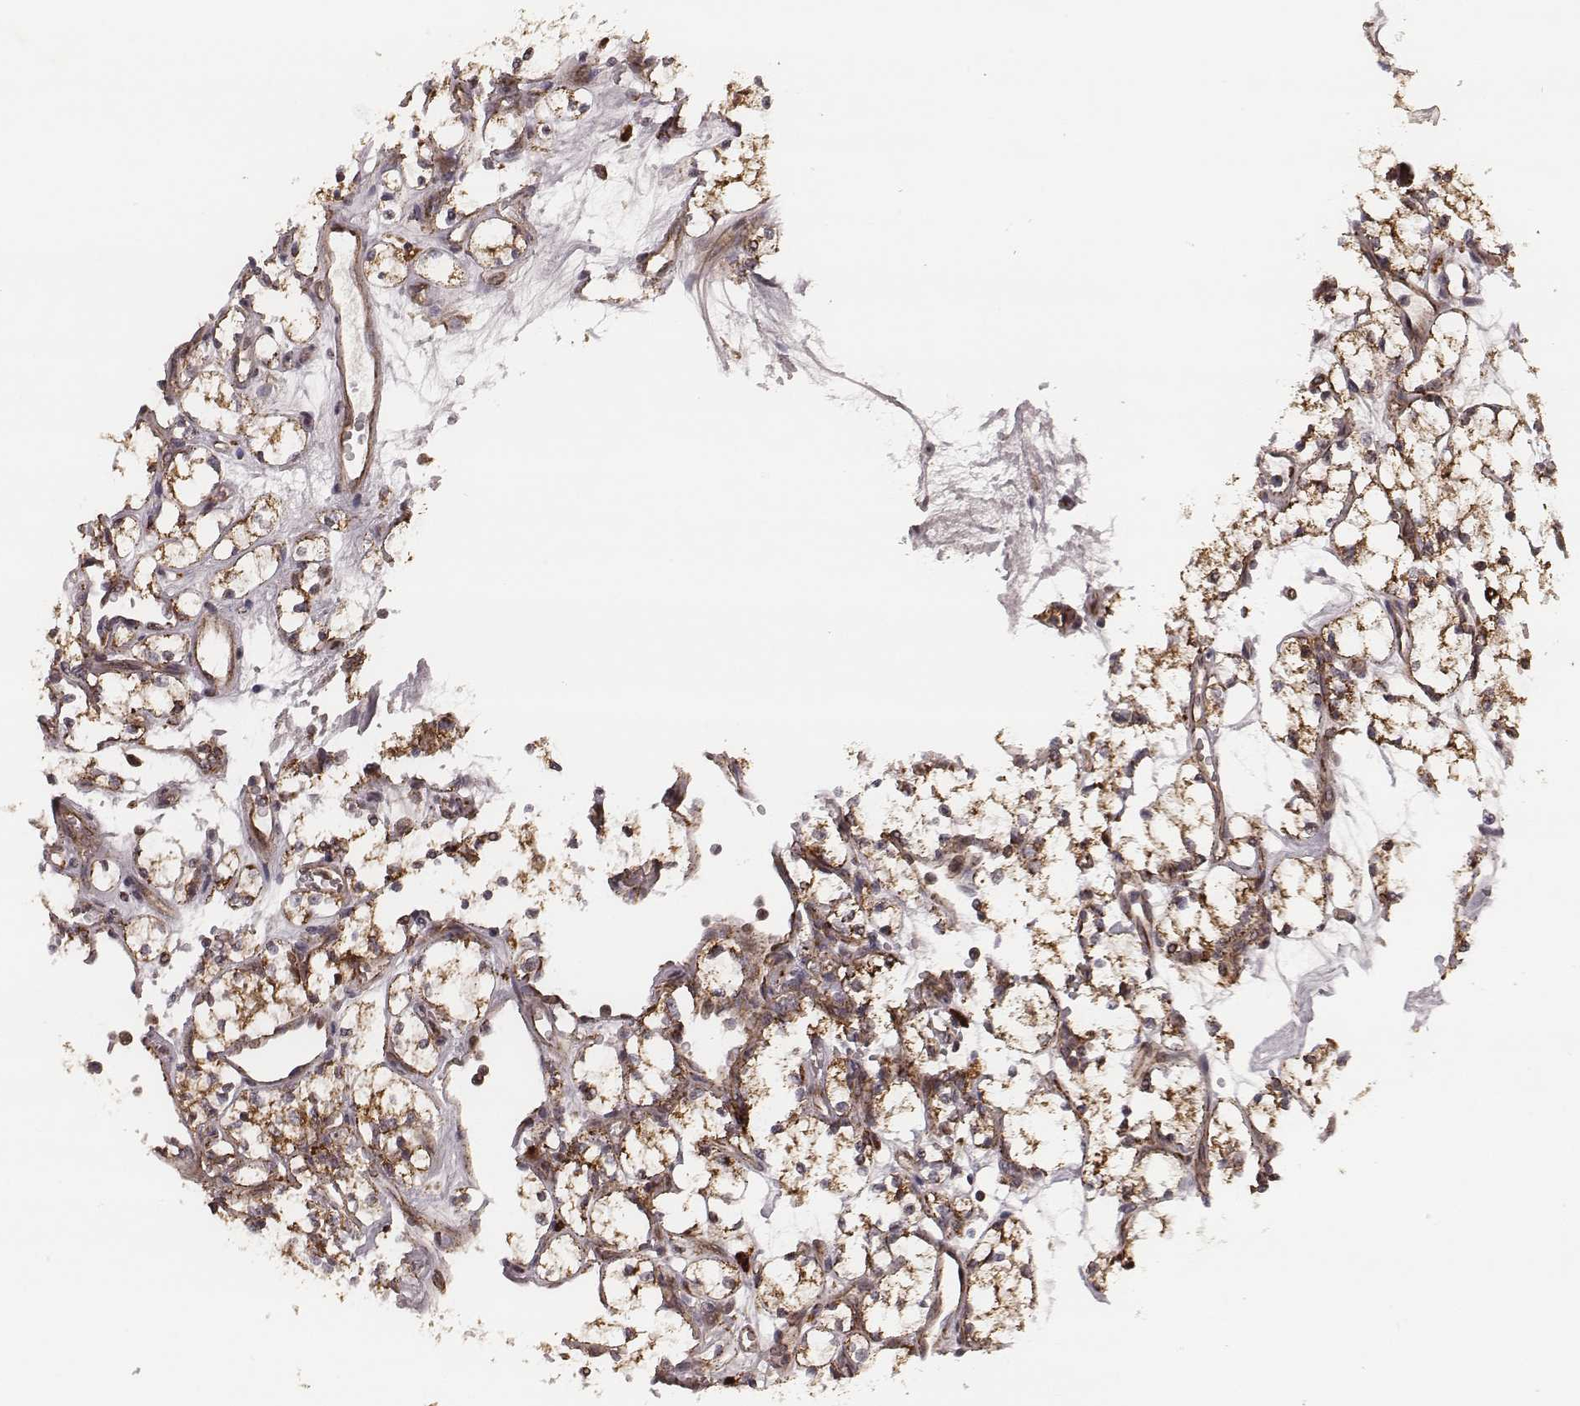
{"staining": {"intensity": "moderate", "quantity": ">75%", "location": "cytoplasmic/membranous"}, "tissue": "renal cancer", "cell_type": "Tumor cells", "image_type": "cancer", "snomed": [{"axis": "morphology", "description": "Adenocarcinoma, NOS"}, {"axis": "topography", "description": "Kidney"}], "caption": "Immunohistochemistry staining of renal cancer (adenocarcinoma), which demonstrates medium levels of moderate cytoplasmic/membranous expression in approximately >75% of tumor cells indicating moderate cytoplasmic/membranous protein staining. The staining was performed using DAB (brown) for protein detection and nuclei were counterstained in hematoxylin (blue).", "gene": "ZDHHC21", "patient": {"sex": "female", "age": 69}}